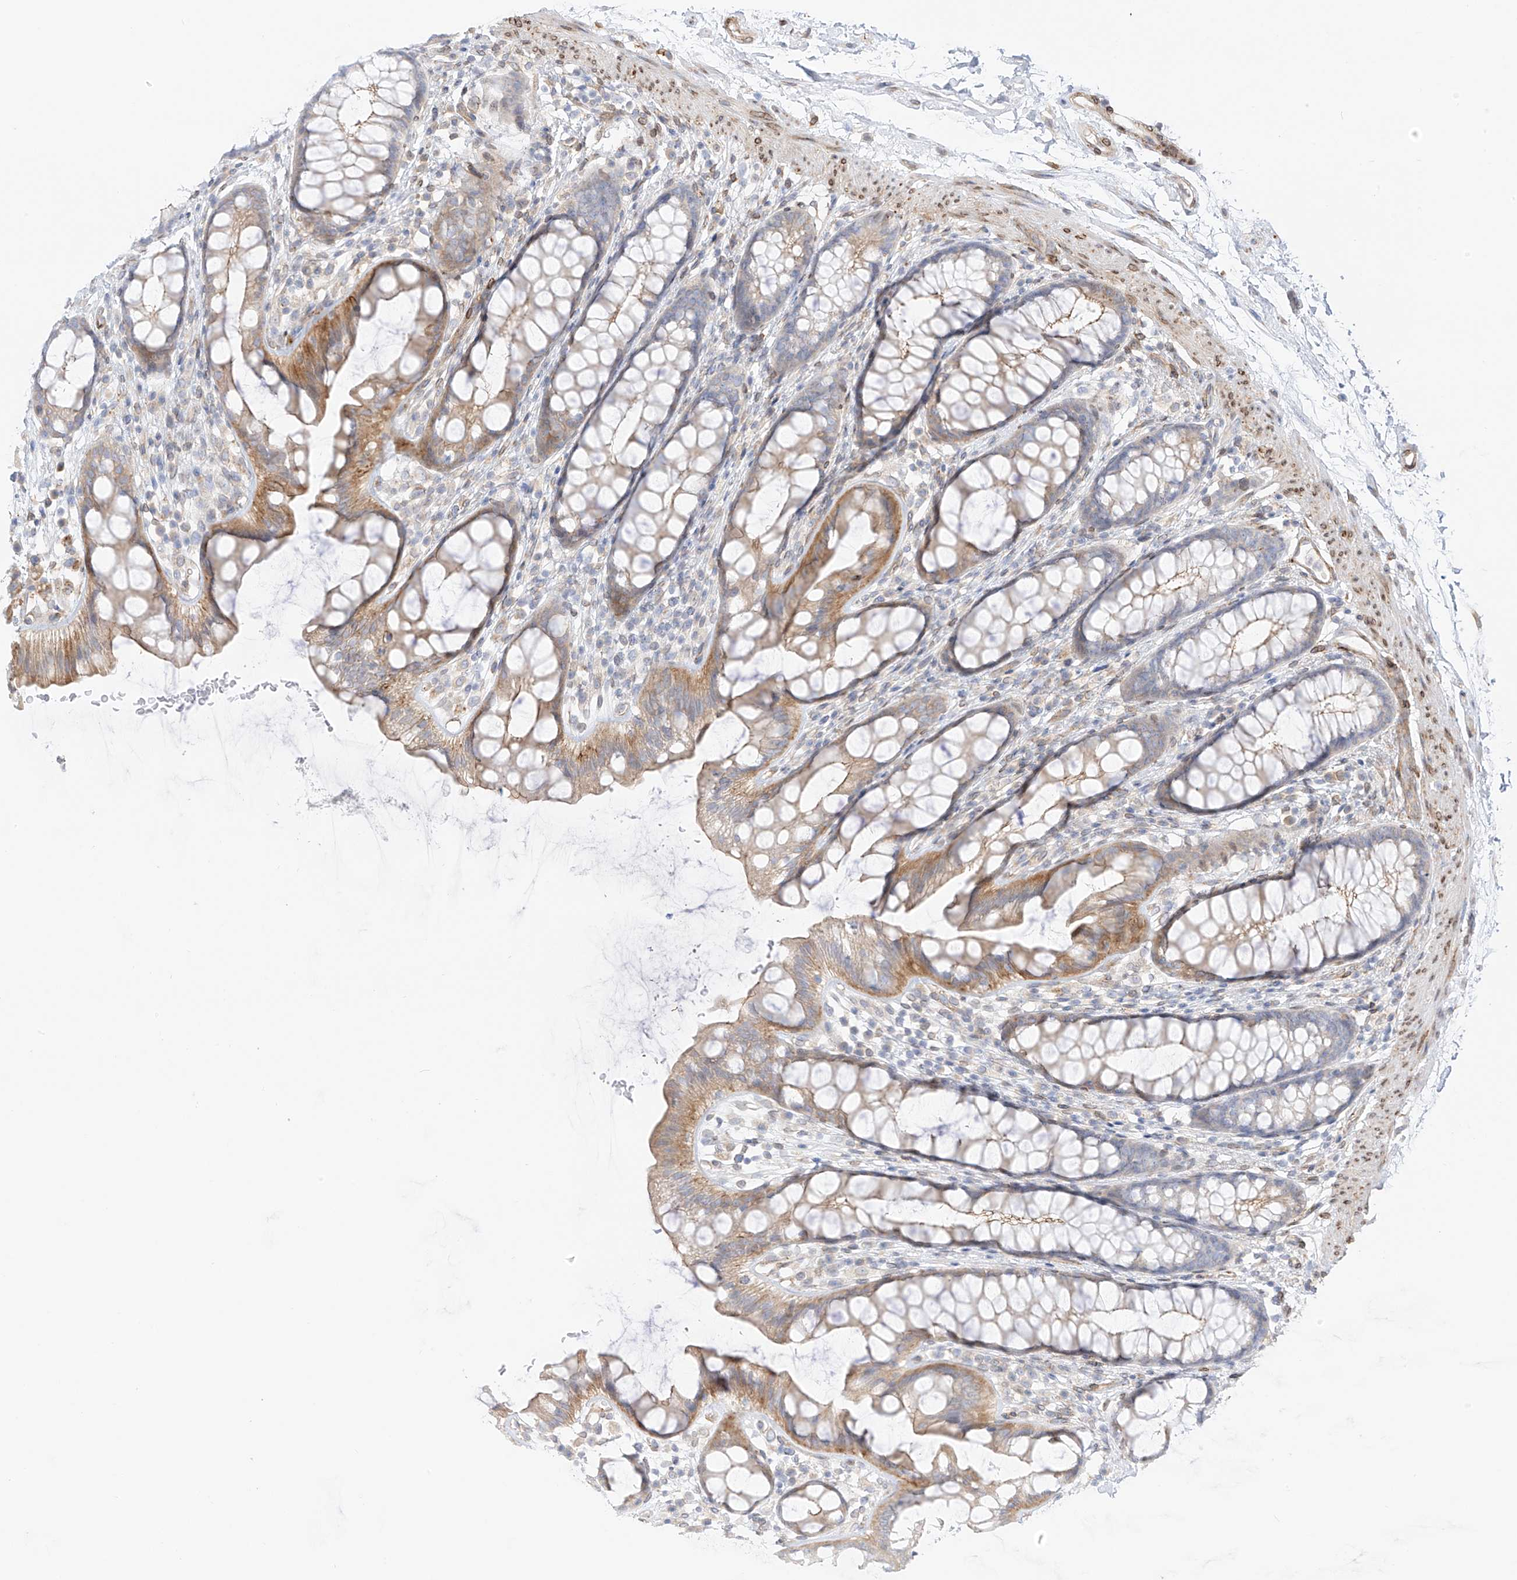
{"staining": {"intensity": "moderate", "quantity": "25%-75%", "location": "cytoplasmic/membranous"}, "tissue": "rectum", "cell_type": "Glandular cells", "image_type": "normal", "snomed": [{"axis": "morphology", "description": "Normal tissue, NOS"}, {"axis": "topography", "description": "Rectum"}], "caption": "Moderate cytoplasmic/membranous staining for a protein is identified in about 25%-75% of glandular cells of unremarkable rectum using IHC.", "gene": "PCYOX1", "patient": {"sex": "female", "age": 65}}